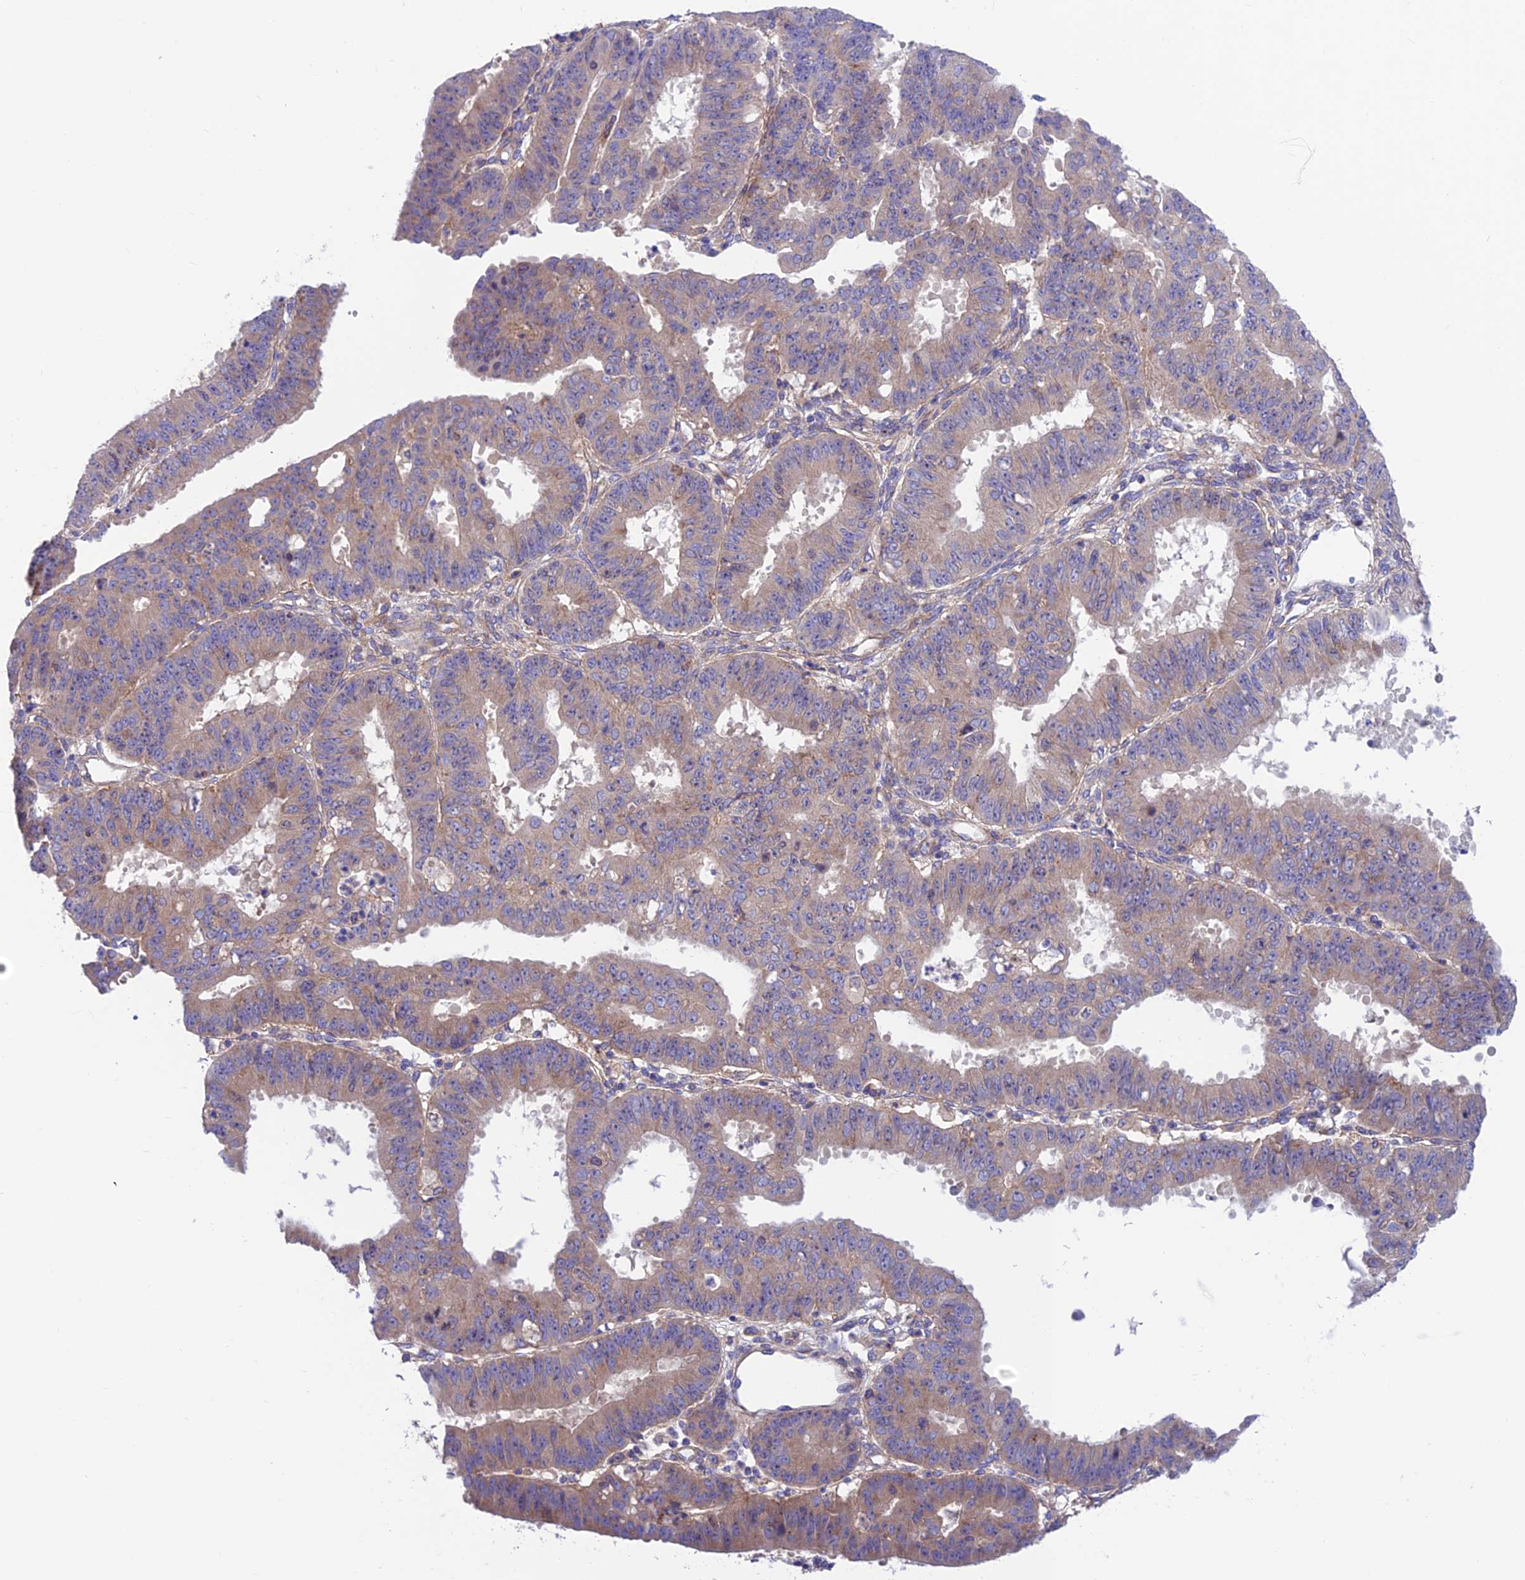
{"staining": {"intensity": "weak", "quantity": ">75%", "location": "cytoplasmic/membranous"}, "tissue": "ovarian cancer", "cell_type": "Tumor cells", "image_type": "cancer", "snomed": [{"axis": "morphology", "description": "Carcinoma, endometroid"}, {"axis": "topography", "description": "Appendix"}, {"axis": "topography", "description": "Ovary"}], "caption": "Immunohistochemistry photomicrograph of neoplastic tissue: human endometroid carcinoma (ovarian) stained using immunohistochemistry (IHC) demonstrates low levels of weak protein expression localized specifically in the cytoplasmic/membranous of tumor cells, appearing as a cytoplasmic/membranous brown color.", "gene": "VPS16", "patient": {"sex": "female", "age": 42}}